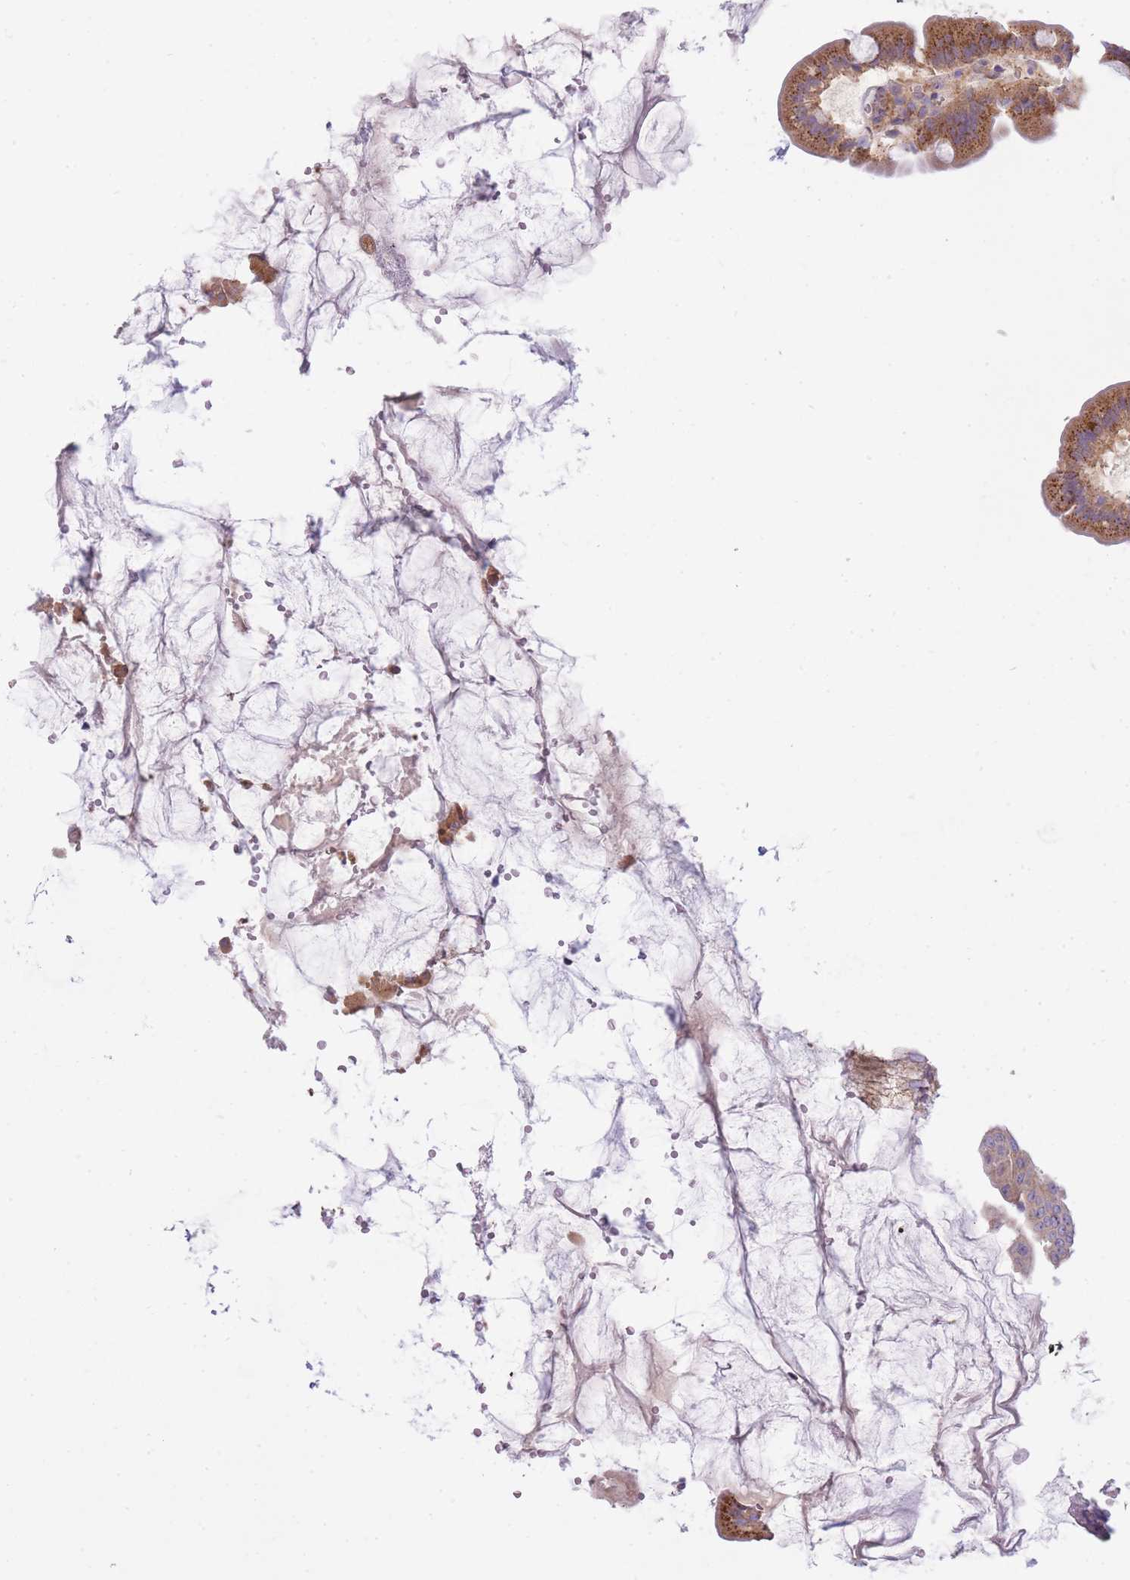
{"staining": {"intensity": "strong", "quantity": ">75%", "location": "cytoplasmic/membranous"}, "tissue": "small intestine", "cell_type": "Glandular cells", "image_type": "normal", "snomed": [{"axis": "morphology", "description": "Normal tissue, NOS"}, {"axis": "topography", "description": "Small intestine"}], "caption": "Glandular cells exhibit high levels of strong cytoplasmic/membranous positivity in approximately >75% of cells in normal small intestine.", "gene": "COPG1", "patient": {"sex": "female", "age": 68}}